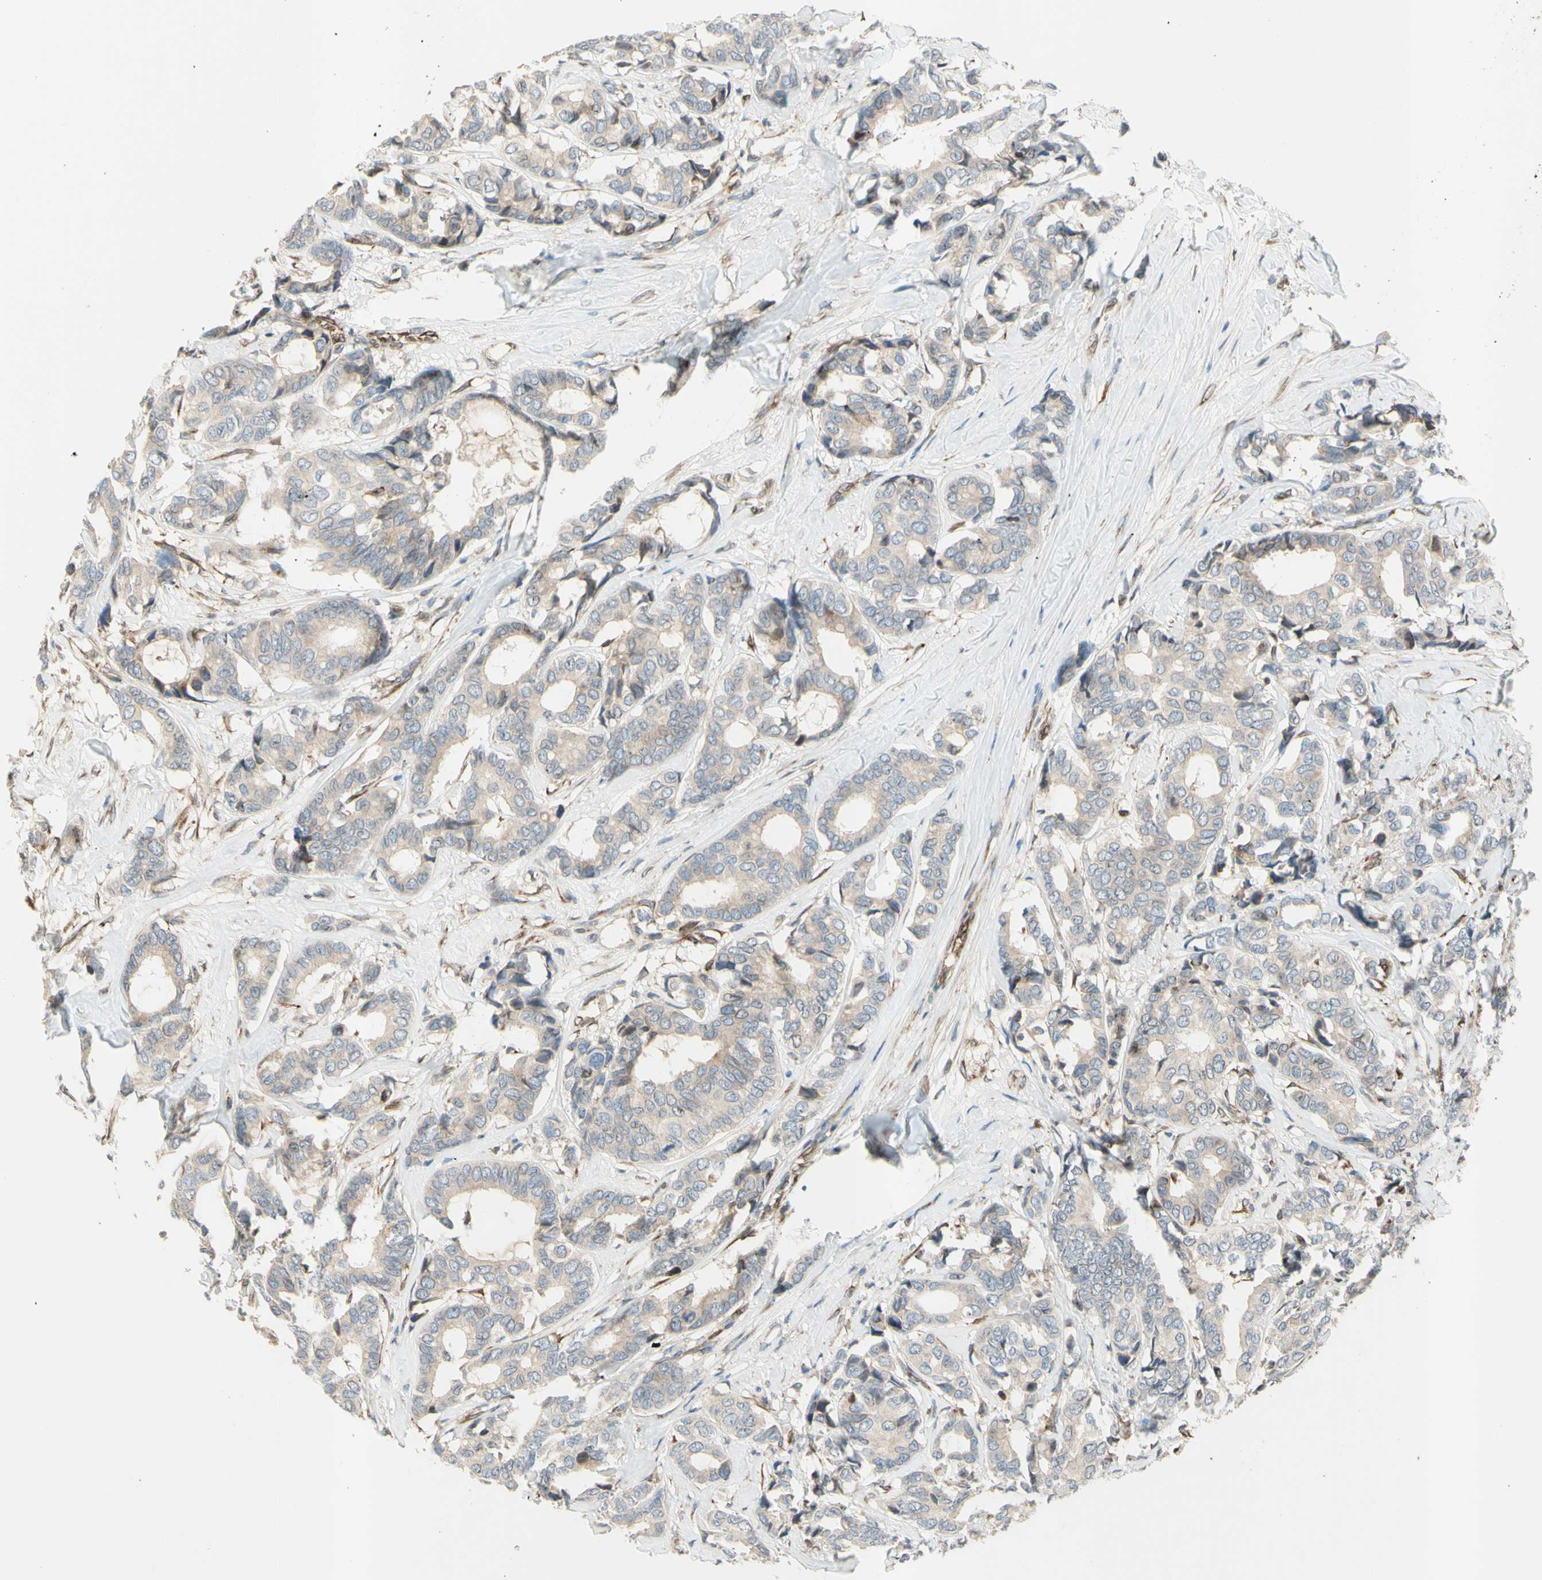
{"staining": {"intensity": "weak", "quantity": ">75%", "location": "cytoplasmic/membranous"}, "tissue": "breast cancer", "cell_type": "Tumor cells", "image_type": "cancer", "snomed": [{"axis": "morphology", "description": "Duct carcinoma"}, {"axis": "topography", "description": "Breast"}], "caption": "Brown immunohistochemical staining in human invasive ductal carcinoma (breast) shows weak cytoplasmic/membranous expression in approximately >75% of tumor cells.", "gene": "TRAF2", "patient": {"sex": "female", "age": 87}}